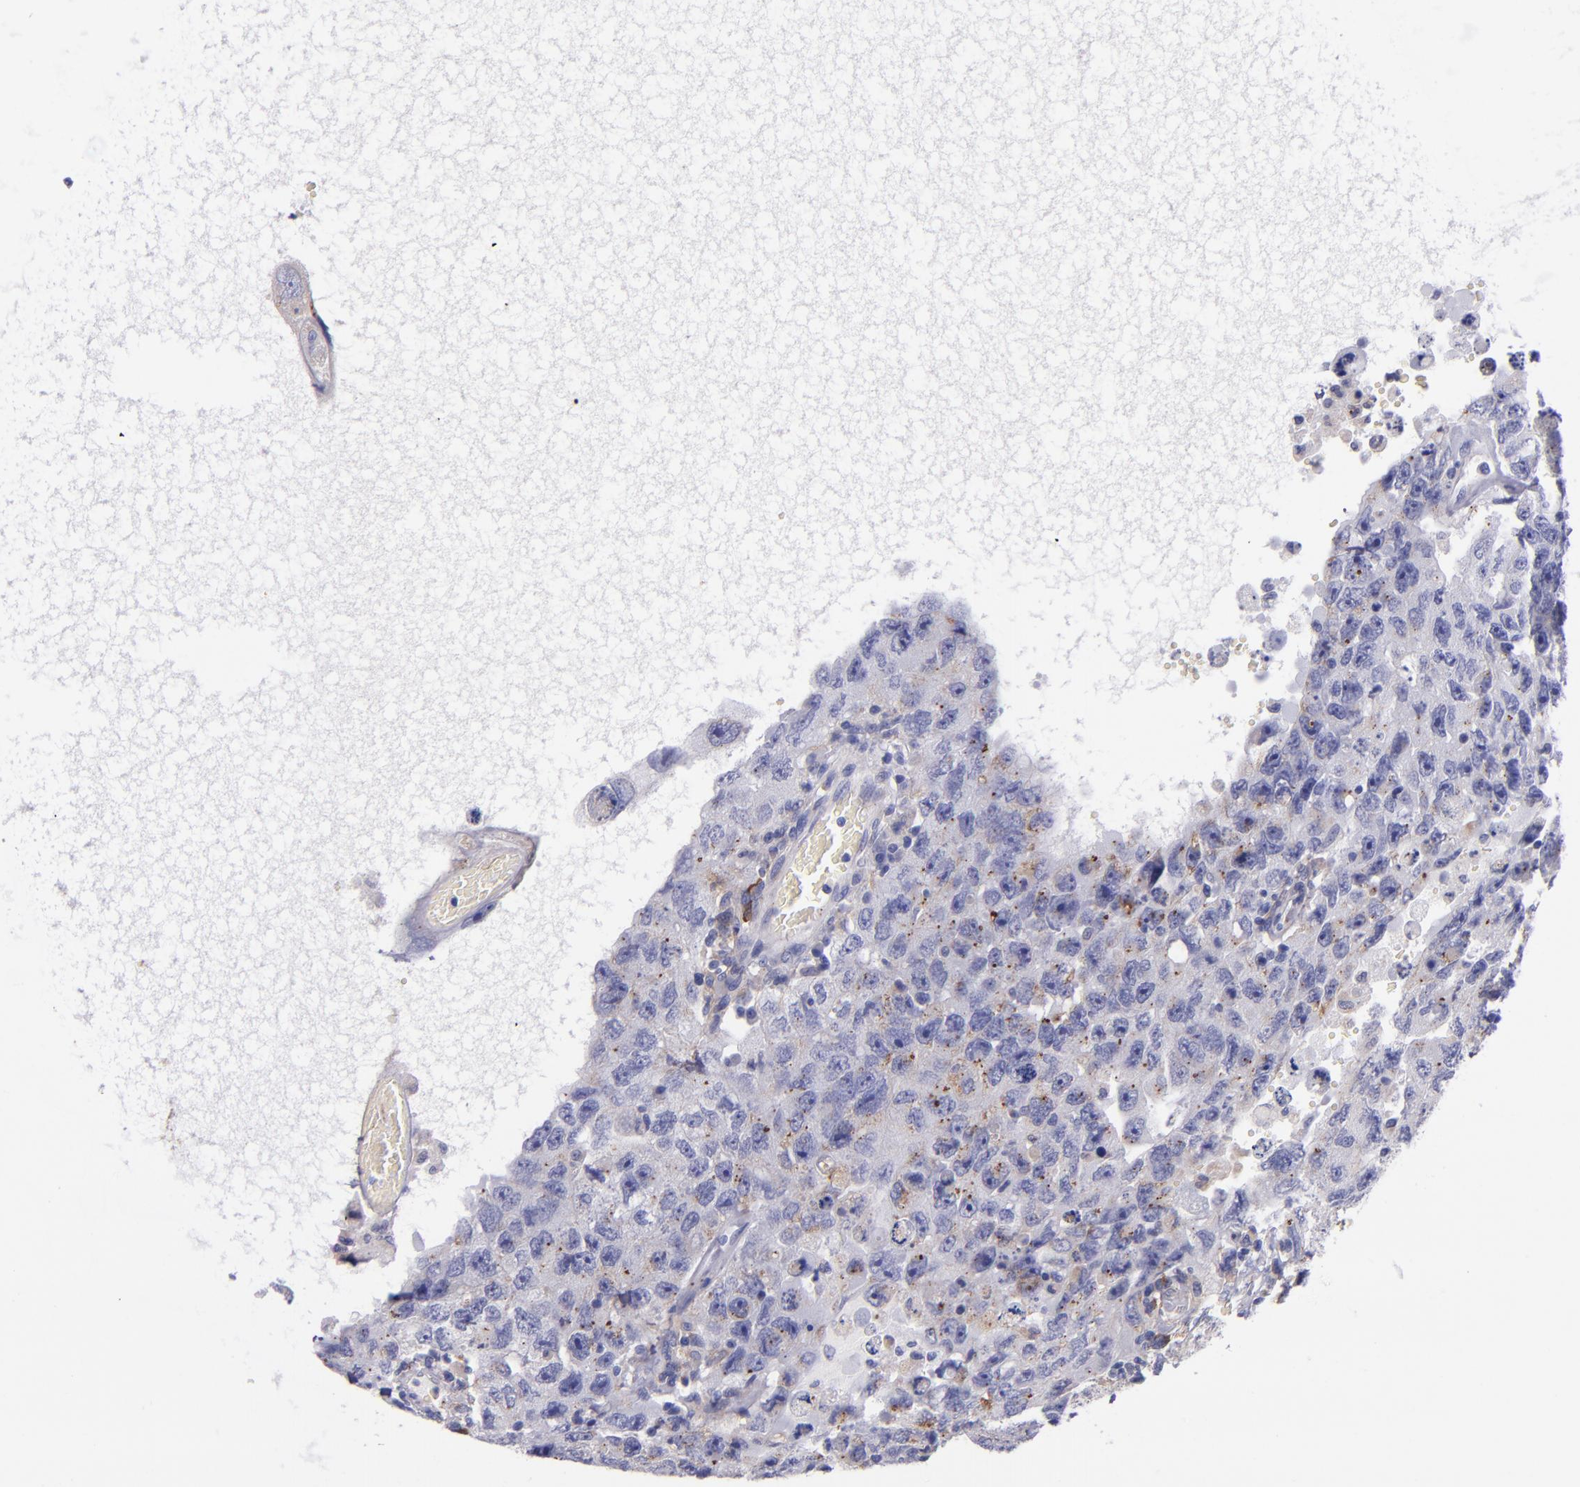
{"staining": {"intensity": "negative", "quantity": "none", "location": "none"}, "tissue": "testis cancer", "cell_type": "Tumor cells", "image_type": "cancer", "snomed": [{"axis": "morphology", "description": "Carcinoma, Embryonal, NOS"}, {"axis": "topography", "description": "Testis"}], "caption": "Immunohistochemistry histopathology image of neoplastic tissue: human embryonal carcinoma (testis) stained with DAB (3,3'-diaminobenzidine) reveals no significant protein expression in tumor cells.", "gene": "IVL", "patient": {"sex": "male", "age": 26}}